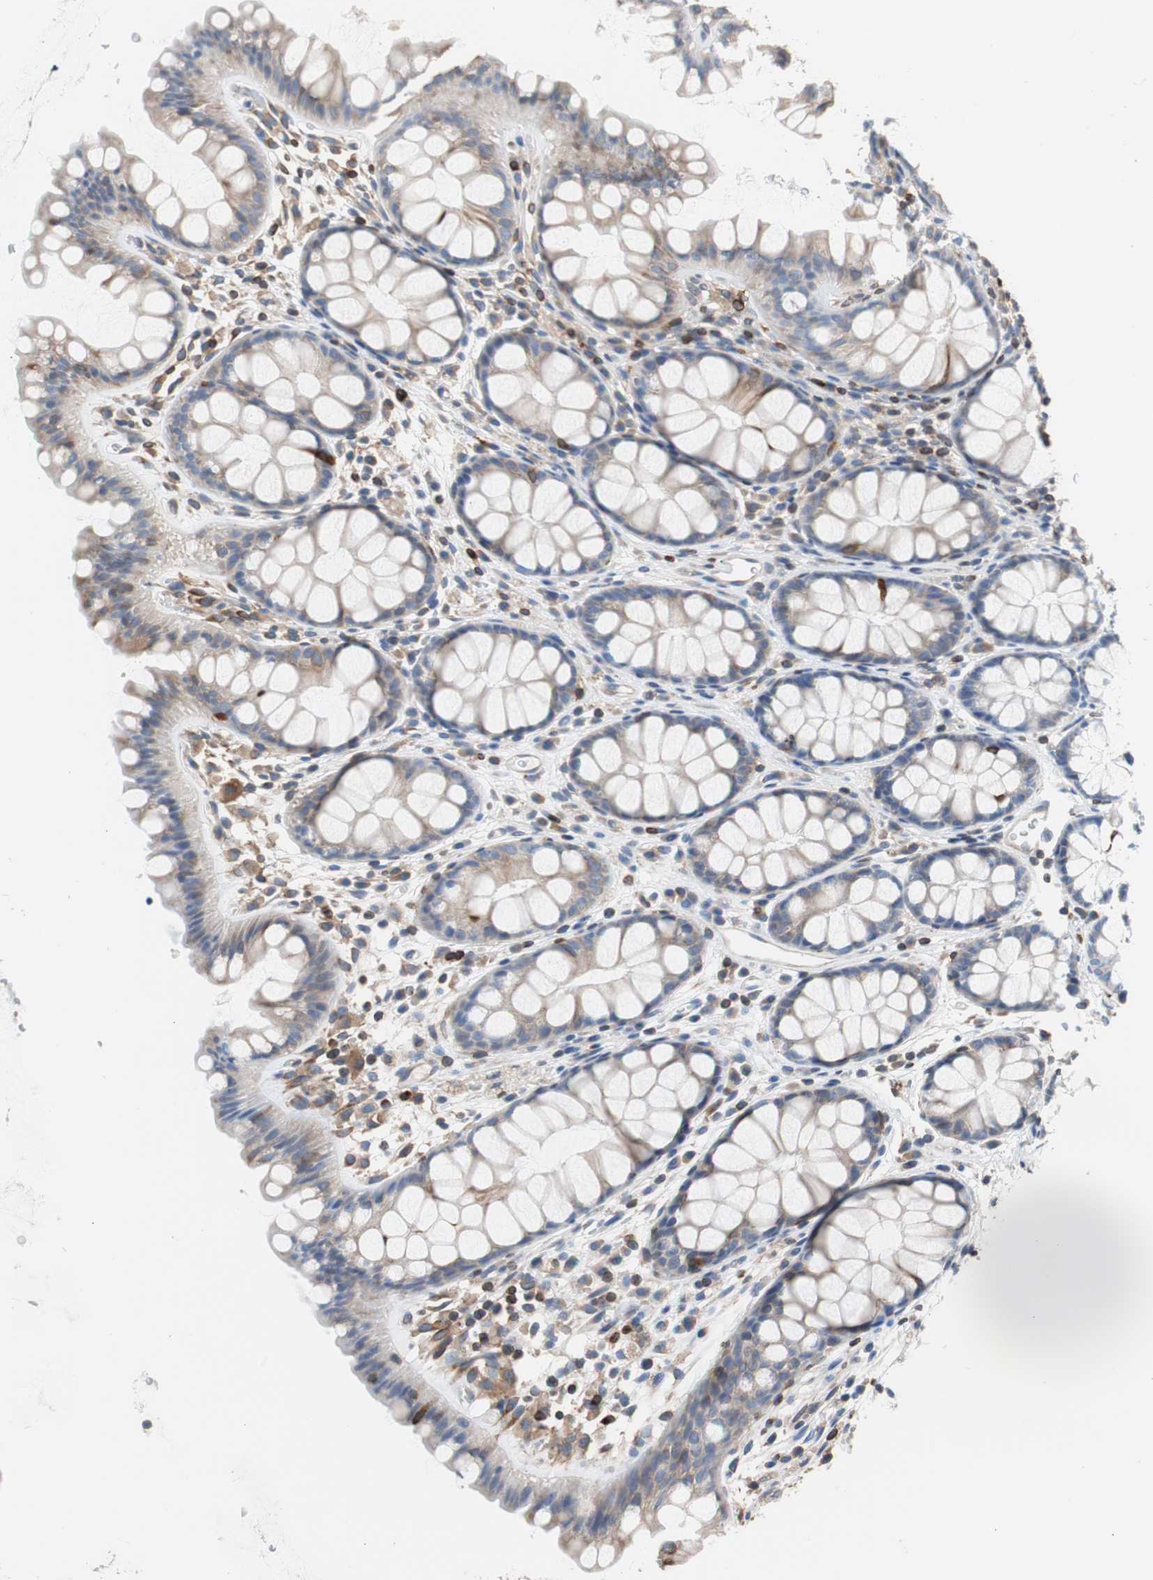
{"staining": {"intensity": "moderate", "quantity": "25%-75%", "location": "cytoplasmic/membranous"}, "tissue": "colon", "cell_type": "Endothelial cells", "image_type": "normal", "snomed": [{"axis": "morphology", "description": "Normal tissue, NOS"}, {"axis": "topography", "description": "Colon"}], "caption": "A histopathology image of colon stained for a protein exhibits moderate cytoplasmic/membranous brown staining in endothelial cells.", "gene": "PBXIP1", "patient": {"sex": "female", "age": 55}}